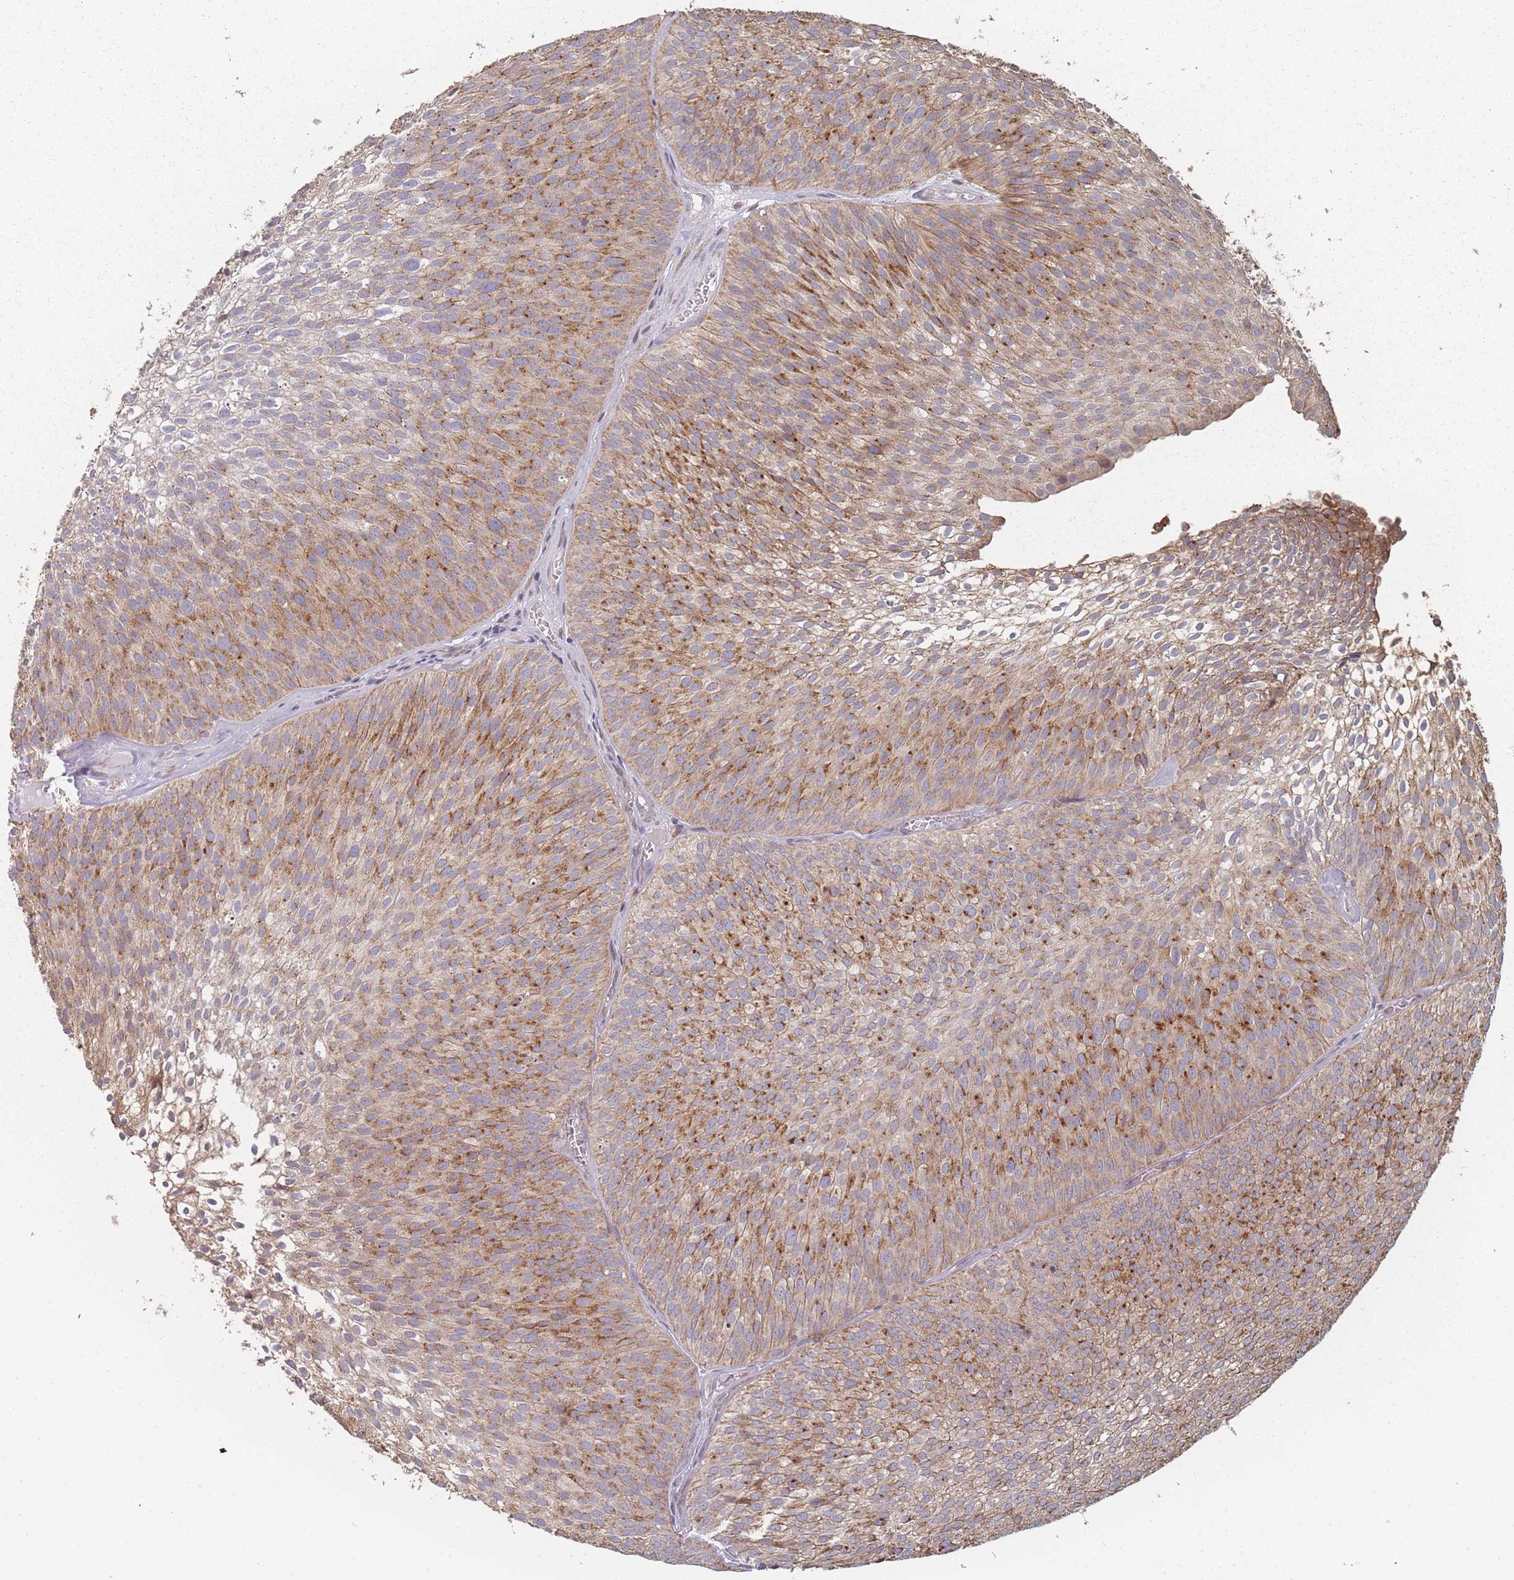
{"staining": {"intensity": "strong", "quantity": ">75%", "location": "cytoplasmic/membranous"}, "tissue": "urothelial cancer", "cell_type": "Tumor cells", "image_type": "cancer", "snomed": [{"axis": "morphology", "description": "Urothelial carcinoma, Low grade"}, {"axis": "topography", "description": "Urinary bladder"}], "caption": "A photomicrograph showing strong cytoplasmic/membranous expression in approximately >75% of tumor cells in urothelial cancer, as visualized by brown immunohistochemical staining.", "gene": "PSMB3", "patient": {"sex": "male", "age": 91}}